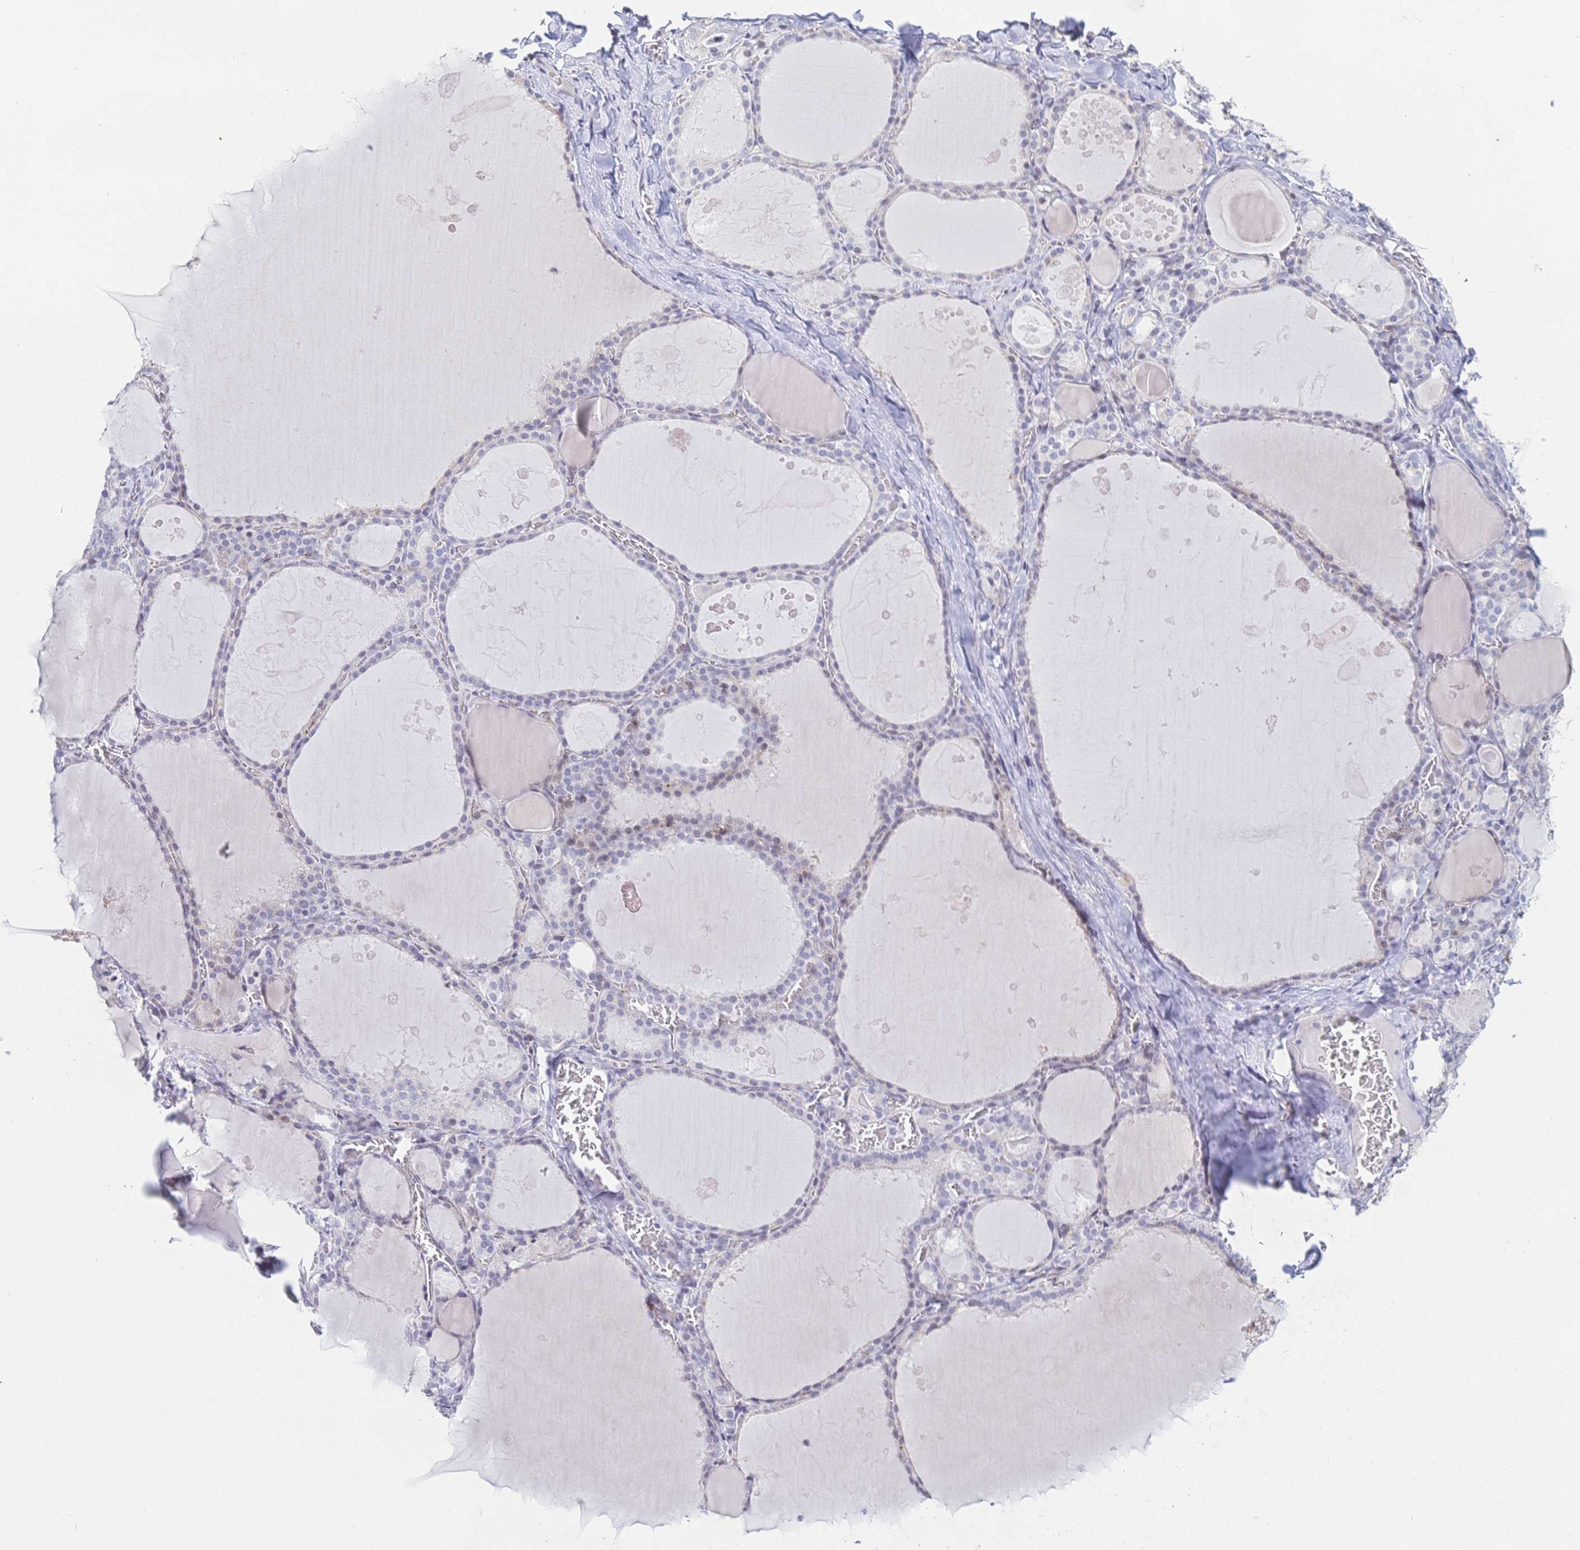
{"staining": {"intensity": "negative", "quantity": "none", "location": "none"}, "tissue": "thyroid gland", "cell_type": "Glandular cells", "image_type": "normal", "snomed": [{"axis": "morphology", "description": "Normal tissue, NOS"}, {"axis": "topography", "description": "Thyroid gland"}], "caption": "An IHC photomicrograph of normal thyroid gland is shown. There is no staining in glandular cells of thyroid gland.", "gene": "CR2", "patient": {"sex": "male", "age": 56}}